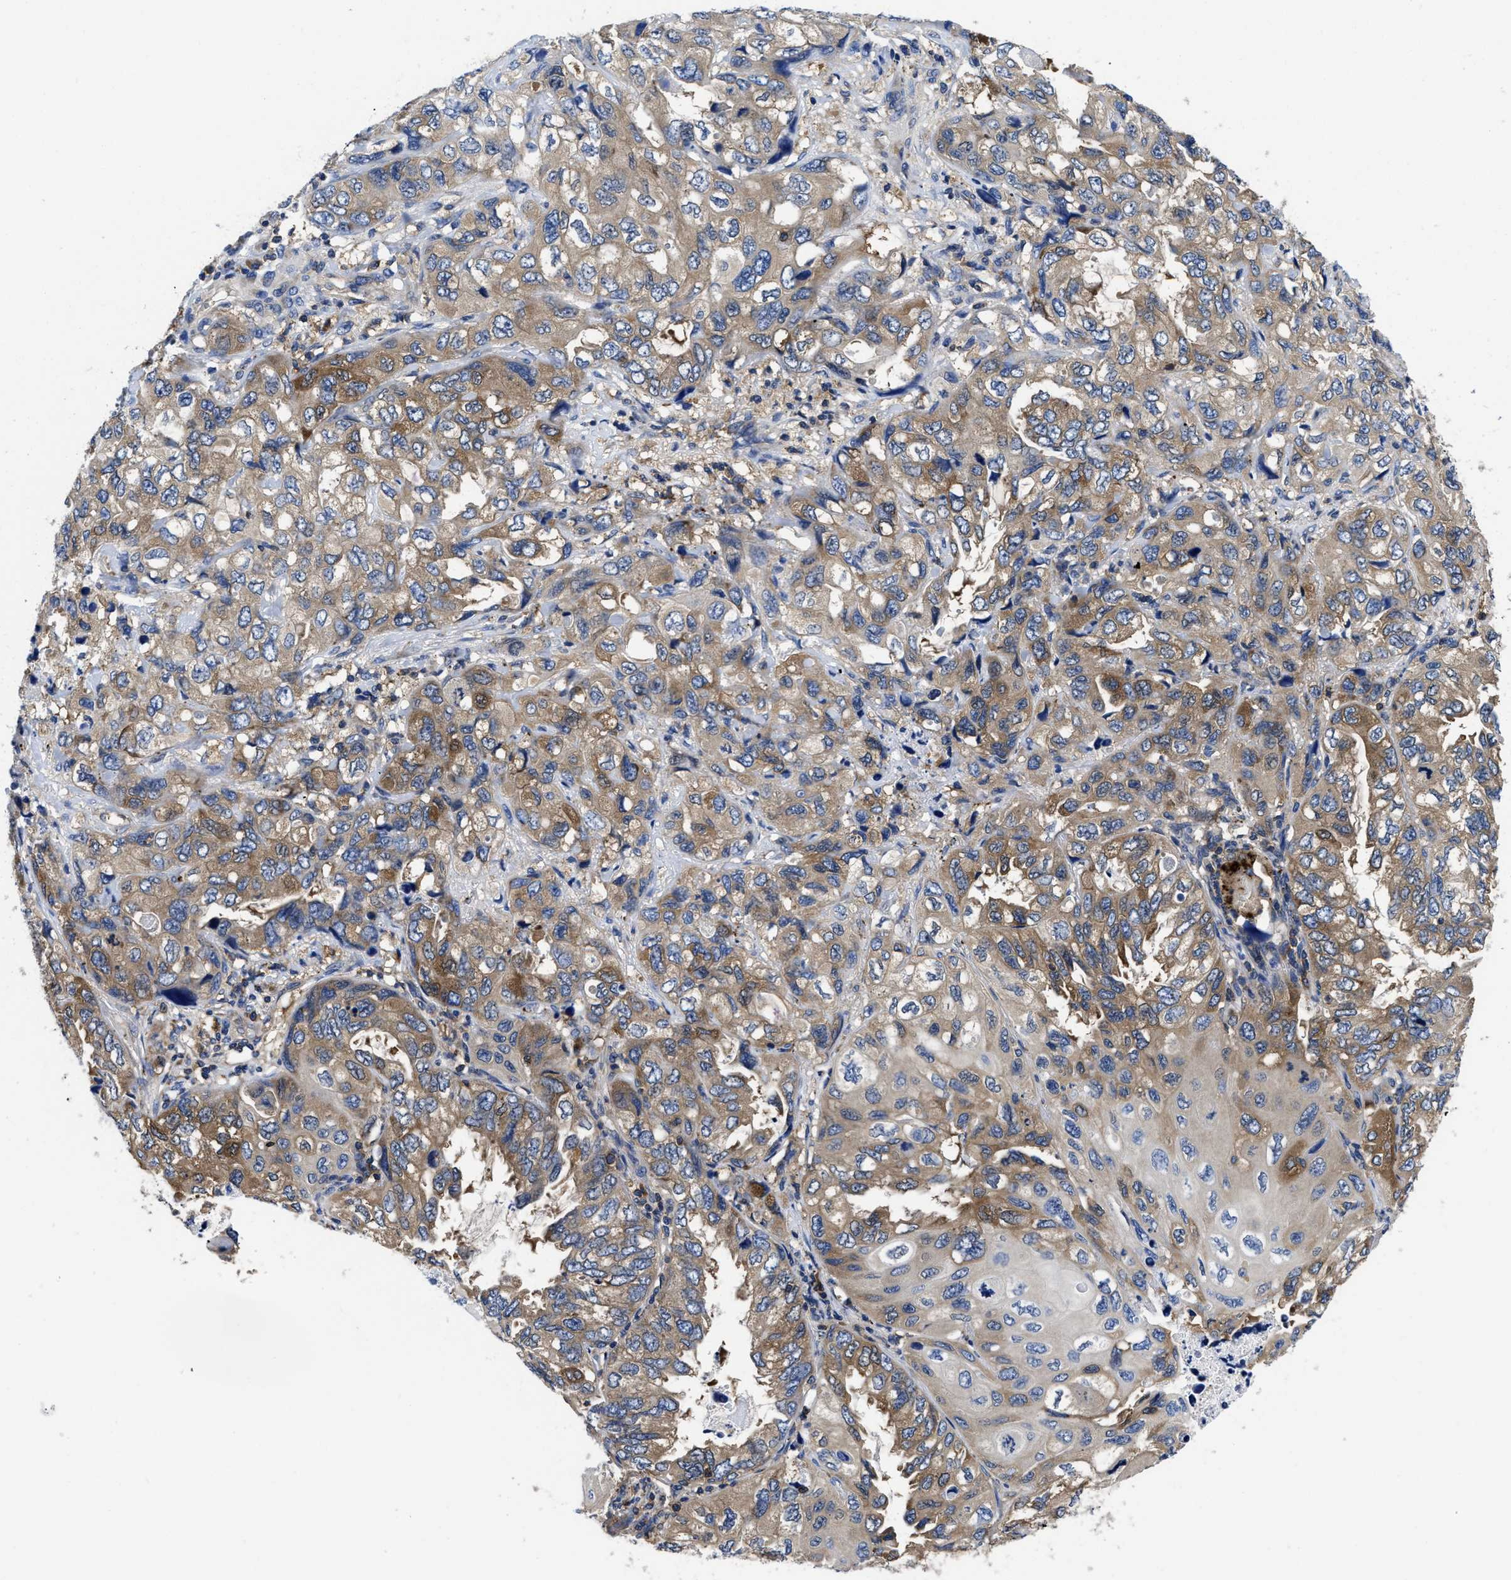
{"staining": {"intensity": "moderate", "quantity": ">75%", "location": "cytoplasmic/membranous"}, "tissue": "lung cancer", "cell_type": "Tumor cells", "image_type": "cancer", "snomed": [{"axis": "morphology", "description": "Squamous cell carcinoma, NOS"}, {"axis": "topography", "description": "Lung"}], "caption": "Tumor cells reveal moderate cytoplasmic/membranous expression in approximately >75% of cells in lung squamous cell carcinoma.", "gene": "YARS1", "patient": {"sex": "female", "age": 73}}